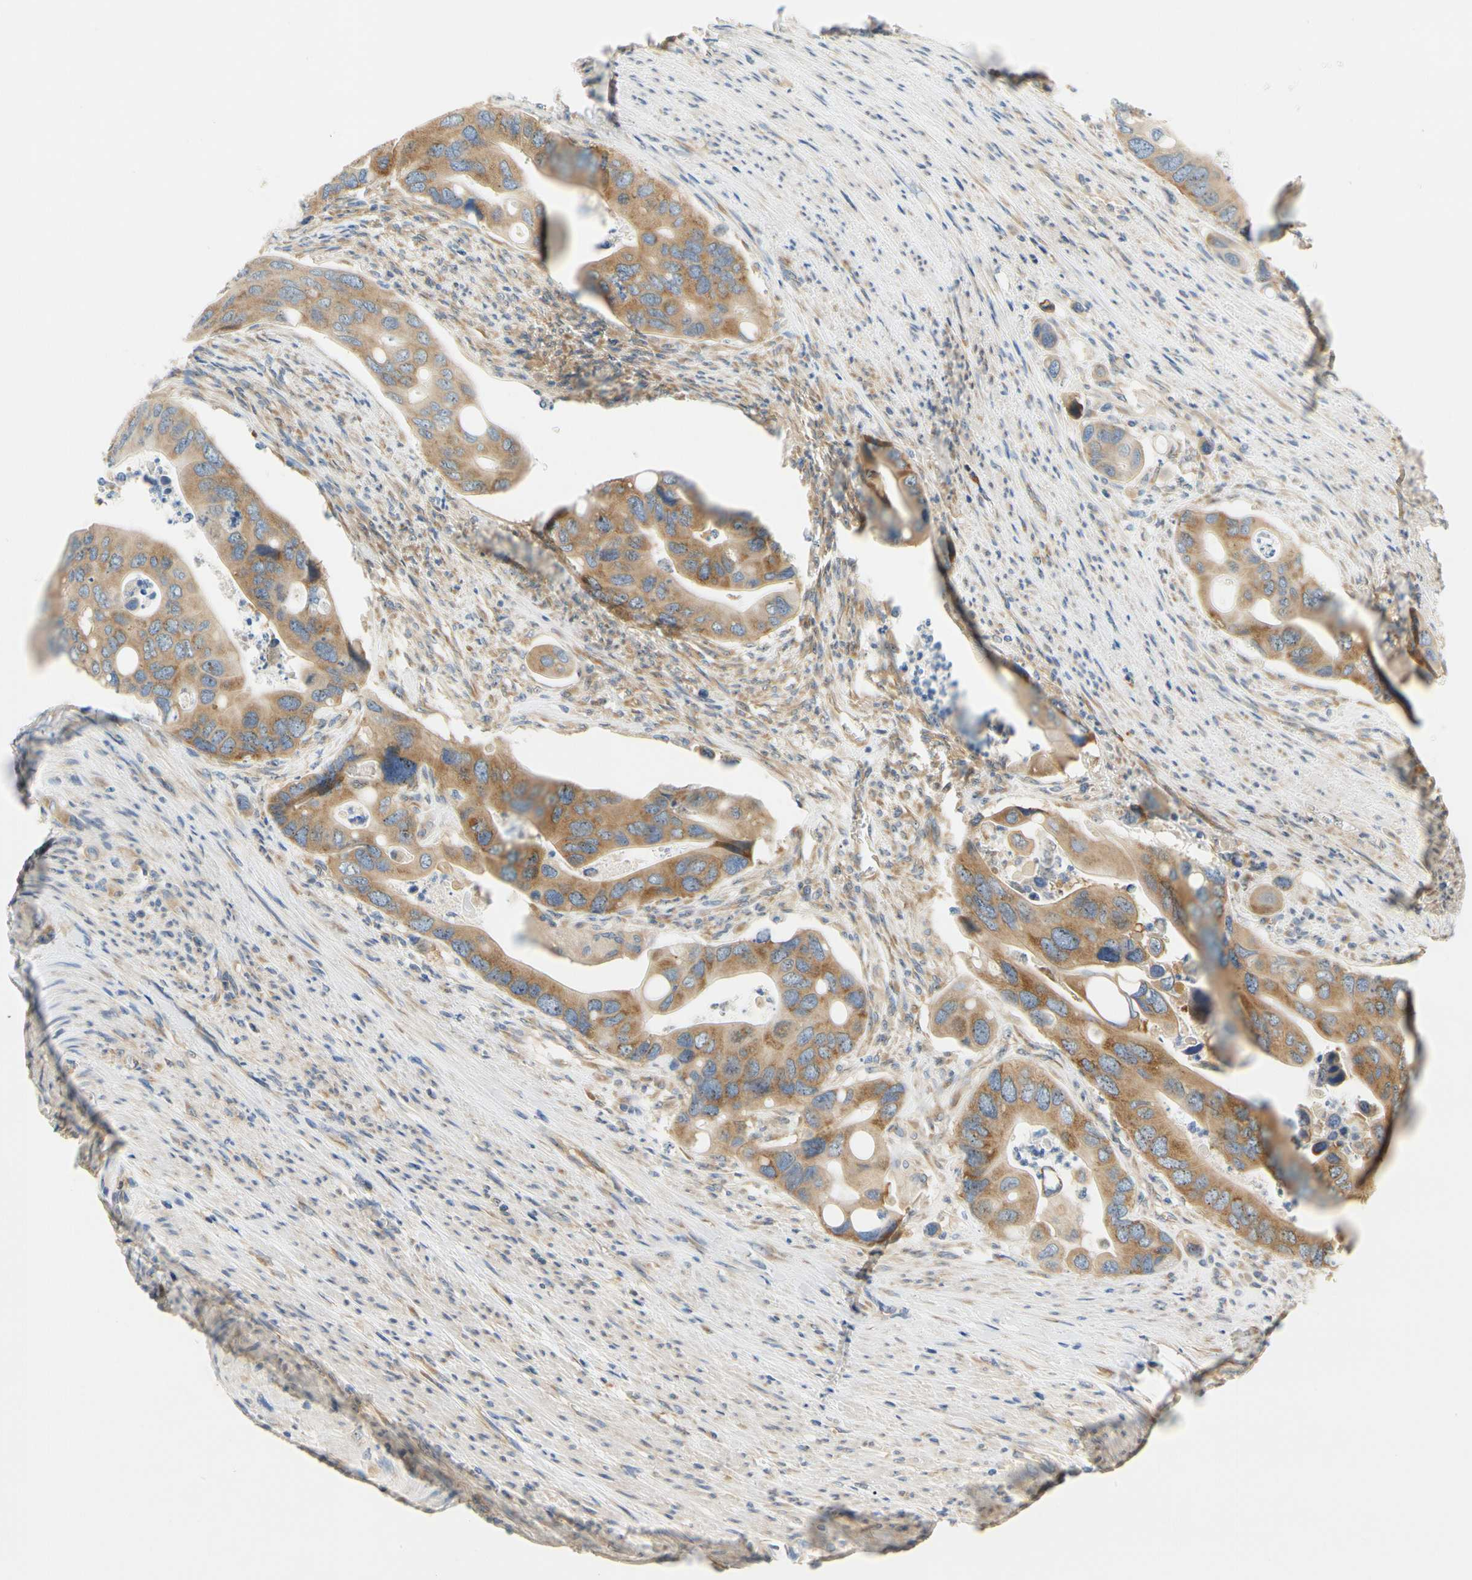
{"staining": {"intensity": "moderate", "quantity": ">75%", "location": "cytoplasmic/membranous"}, "tissue": "colorectal cancer", "cell_type": "Tumor cells", "image_type": "cancer", "snomed": [{"axis": "morphology", "description": "Adenocarcinoma, NOS"}, {"axis": "topography", "description": "Rectum"}], "caption": "Colorectal adenocarcinoma stained with a brown dye reveals moderate cytoplasmic/membranous positive staining in approximately >75% of tumor cells.", "gene": "LRRC47", "patient": {"sex": "female", "age": 57}}